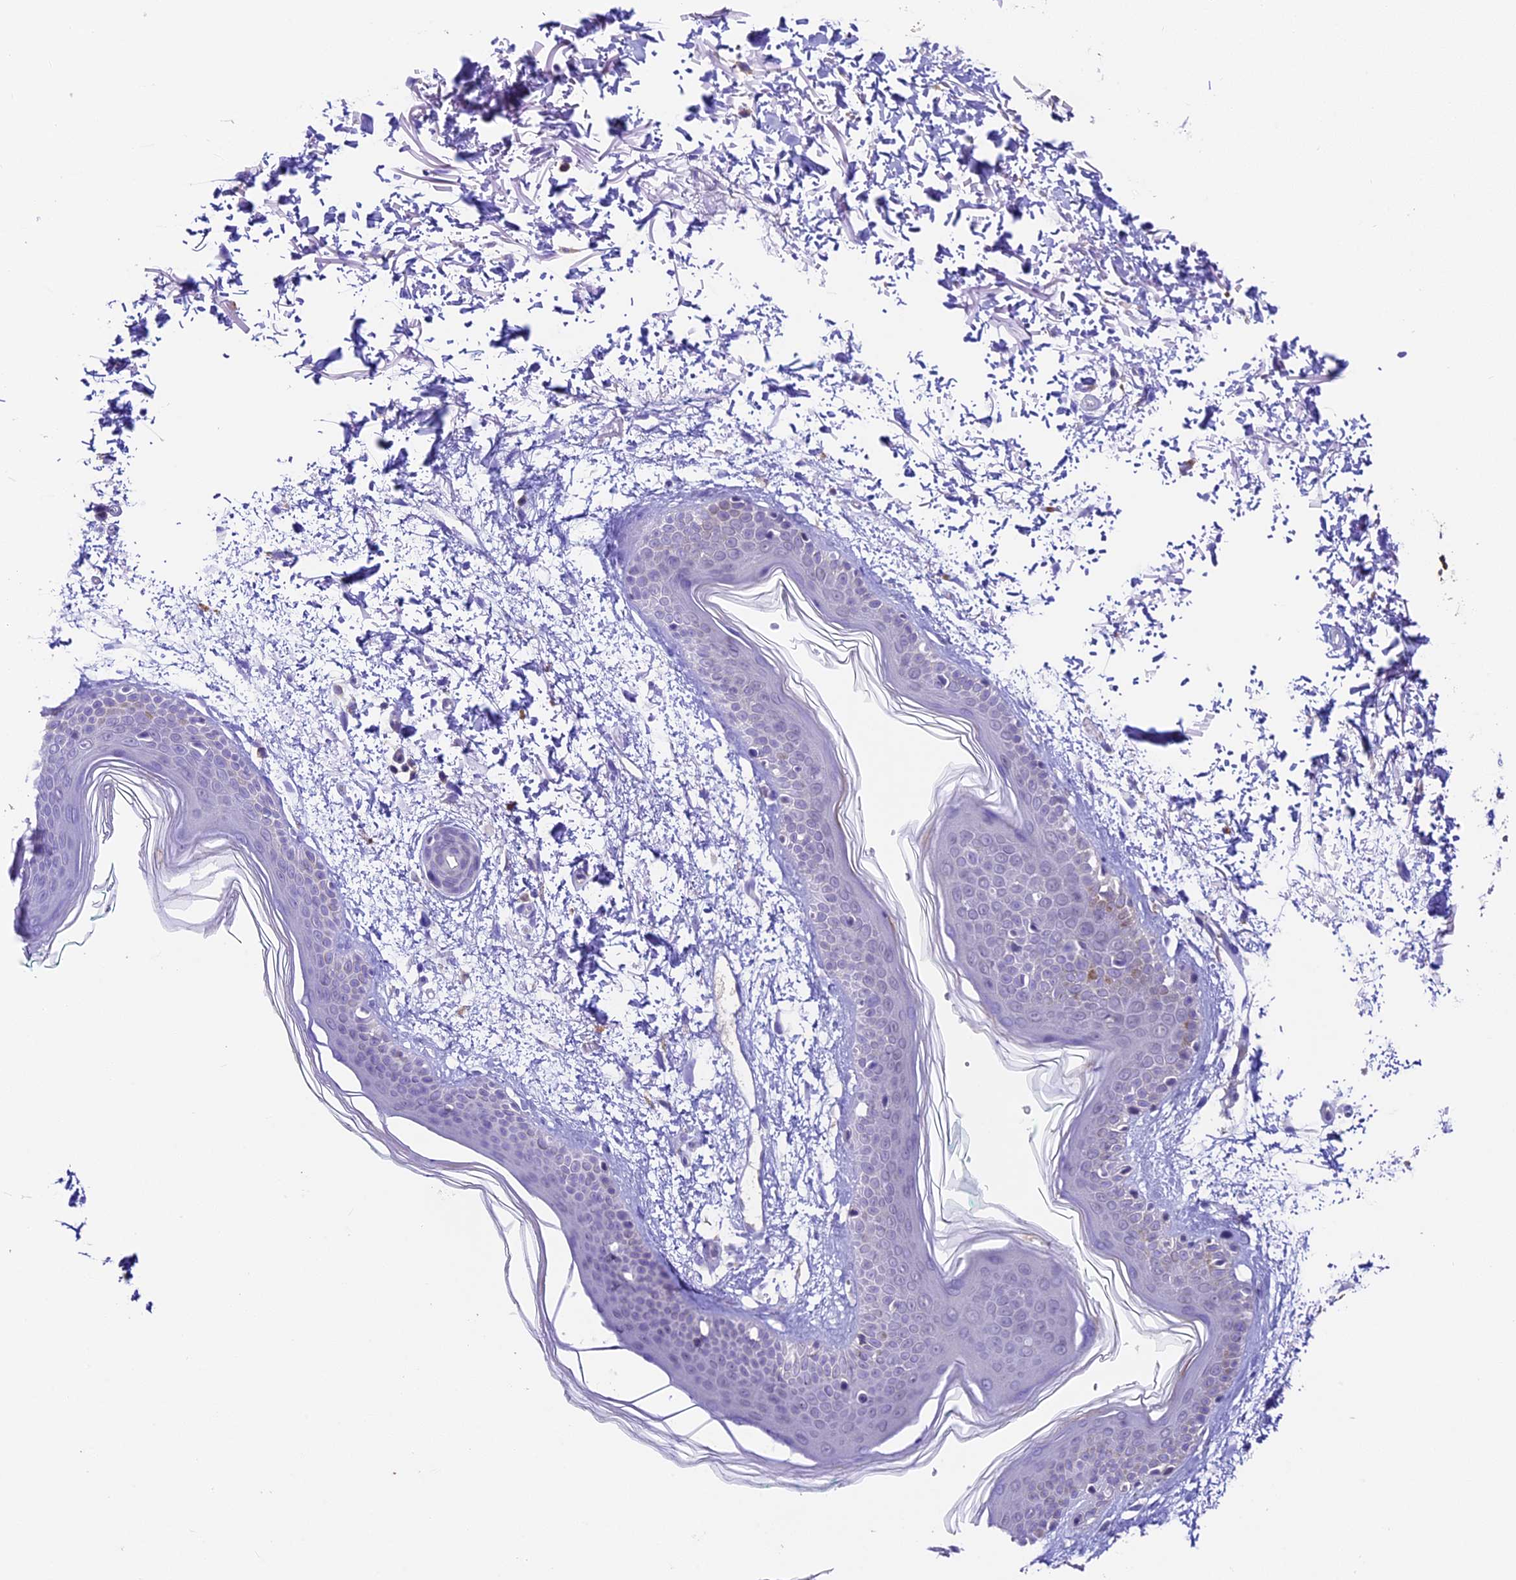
{"staining": {"intensity": "negative", "quantity": "none", "location": "none"}, "tissue": "skin", "cell_type": "Fibroblasts", "image_type": "normal", "snomed": [{"axis": "morphology", "description": "Normal tissue, NOS"}, {"axis": "topography", "description": "Skin"}], "caption": "This is an immunohistochemistry (IHC) micrograph of benign skin. There is no staining in fibroblasts.", "gene": "TBC1D1", "patient": {"sex": "male", "age": 66}}